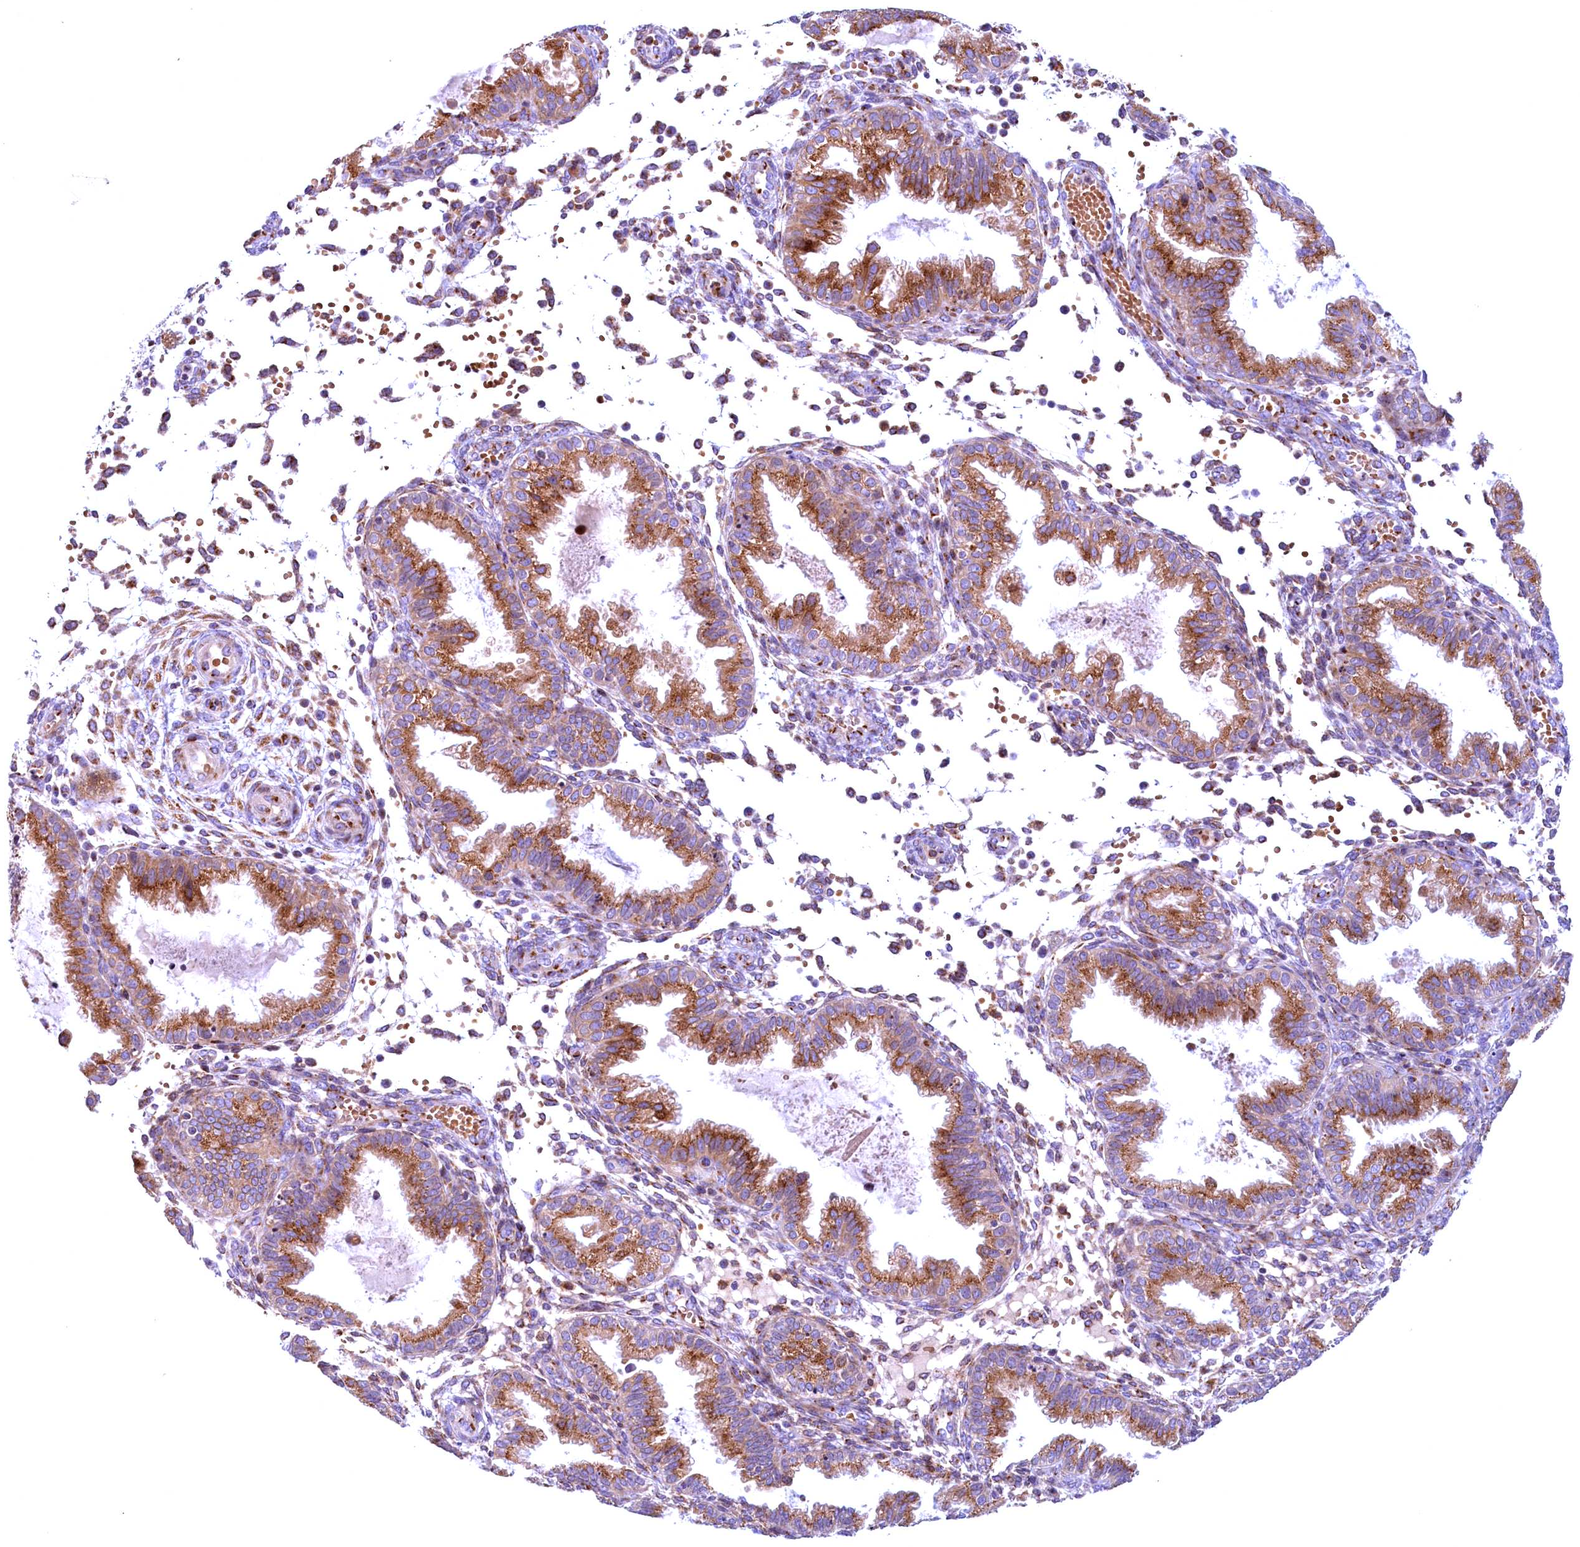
{"staining": {"intensity": "moderate", "quantity": "25%-75%", "location": "cytoplasmic/membranous"}, "tissue": "endometrium", "cell_type": "Cells in endometrial stroma", "image_type": "normal", "snomed": [{"axis": "morphology", "description": "Normal tissue, NOS"}, {"axis": "topography", "description": "Endometrium"}], "caption": "Cells in endometrial stroma exhibit moderate cytoplasmic/membranous positivity in approximately 25%-75% of cells in benign endometrium. The staining is performed using DAB brown chromogen to label protein expression. The nuclei are counter-stained blue using hematoxylin.", "gene": "BLVRB", "patient": {"sex": "female", "age": 33}}